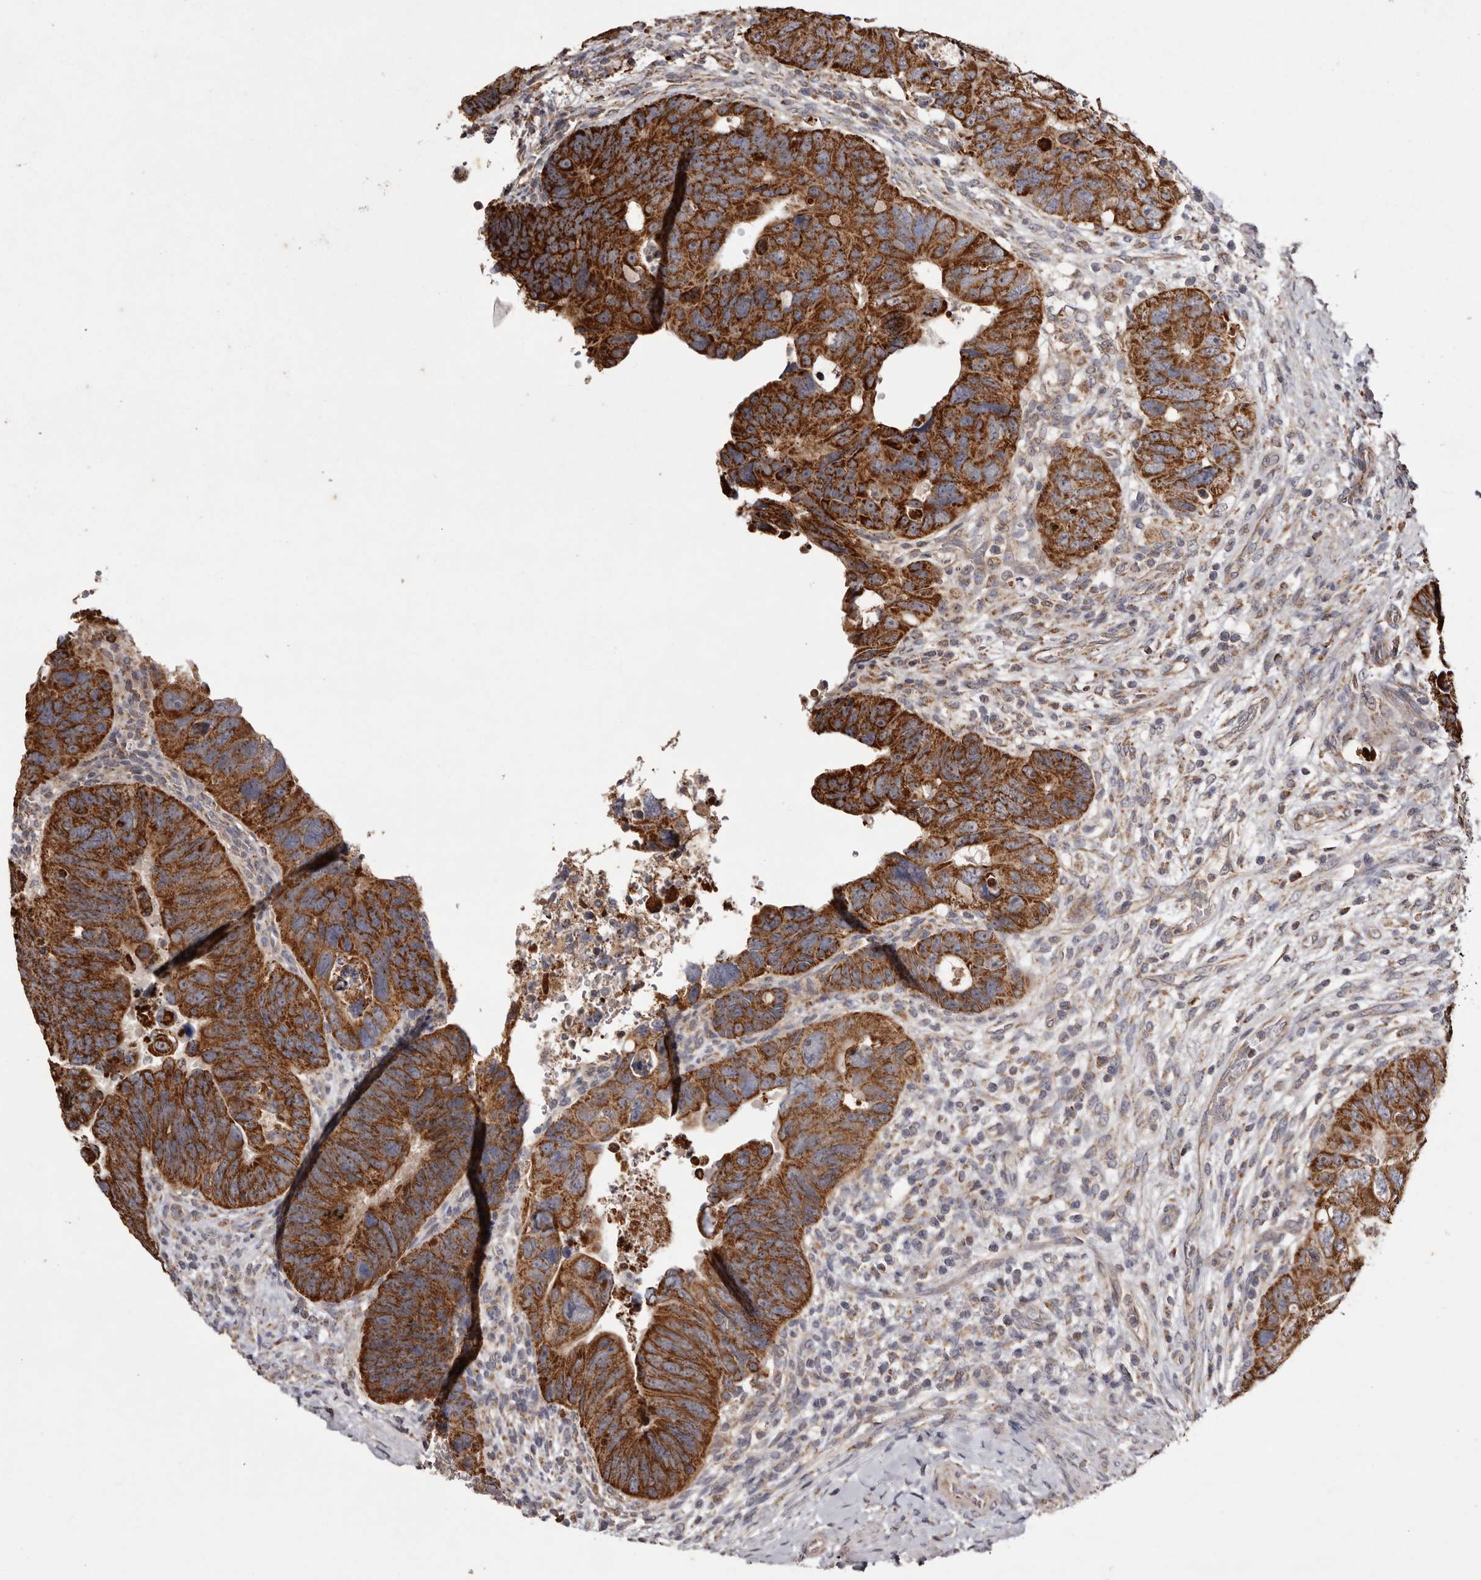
{"staining": {"intensity": "strong", "quantity": ">75%", "location": "cytoplasmic/membranous"}, "tissue": "colorectal cancer", "cell_type": "Tumor cells", "image_type": "cancer", "snomed": [{"axis": "morphology", "description": "Adenocarcinoma, NOS"}, {"axis": "topography", "description": "Rectum"}], "caption": "A high-resolution histopathology image shows immunohistochemistry staining of colorectal cancer (adenocarcinoma), which exhibits strong cytoplasmic/membranous positivity in approximately >75% of tumor cells. (DAB (3,3'-diaminobenzidine) IHC, brown staining for protein, blue staining for nuclei).", "gene": "CPLANE2", "patient": {"sex": "male", "age": 59}}